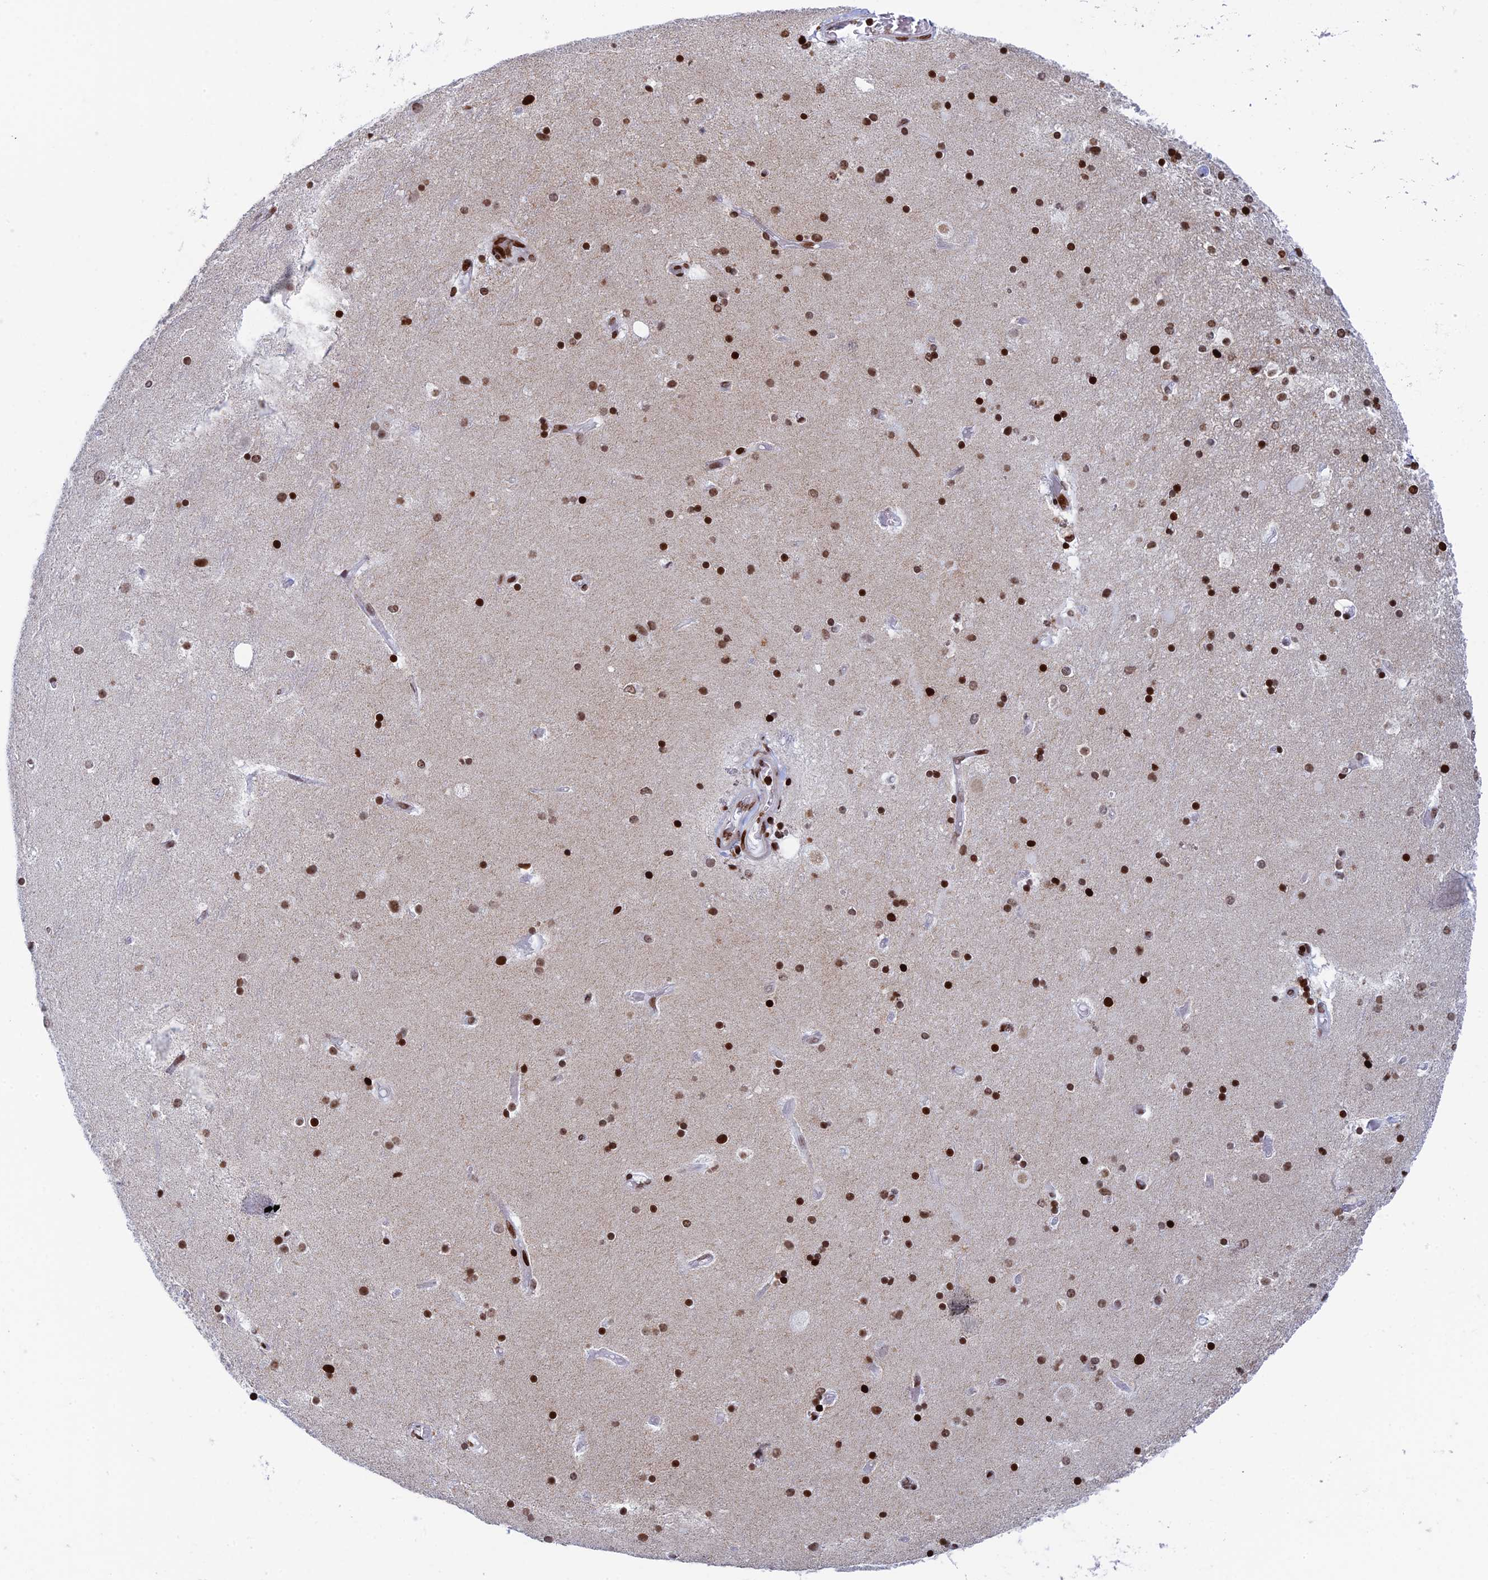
{"staining": {"intensity": "strong", "quantity": ">75%", "location": "nuclear"}, "tissue": "hippocampus", "cell_type": "Glial cells", "image_type": "normal", "snomed": [{"axis": "morphology", "description": "Normal tissue, NOS"}, {"axis": "topography", "description": "Hippocampus"}], "caption": "Strong nuclear expression is seen in approximately >75% of glial cells in unremarkable hippocampus. Using DAB (brown) and hematoxylin (blue) stains, captured at high magnification using brightfield microscopy.", "gene": "RPAP1", "patient": {"sex": "female", "age": 52}}